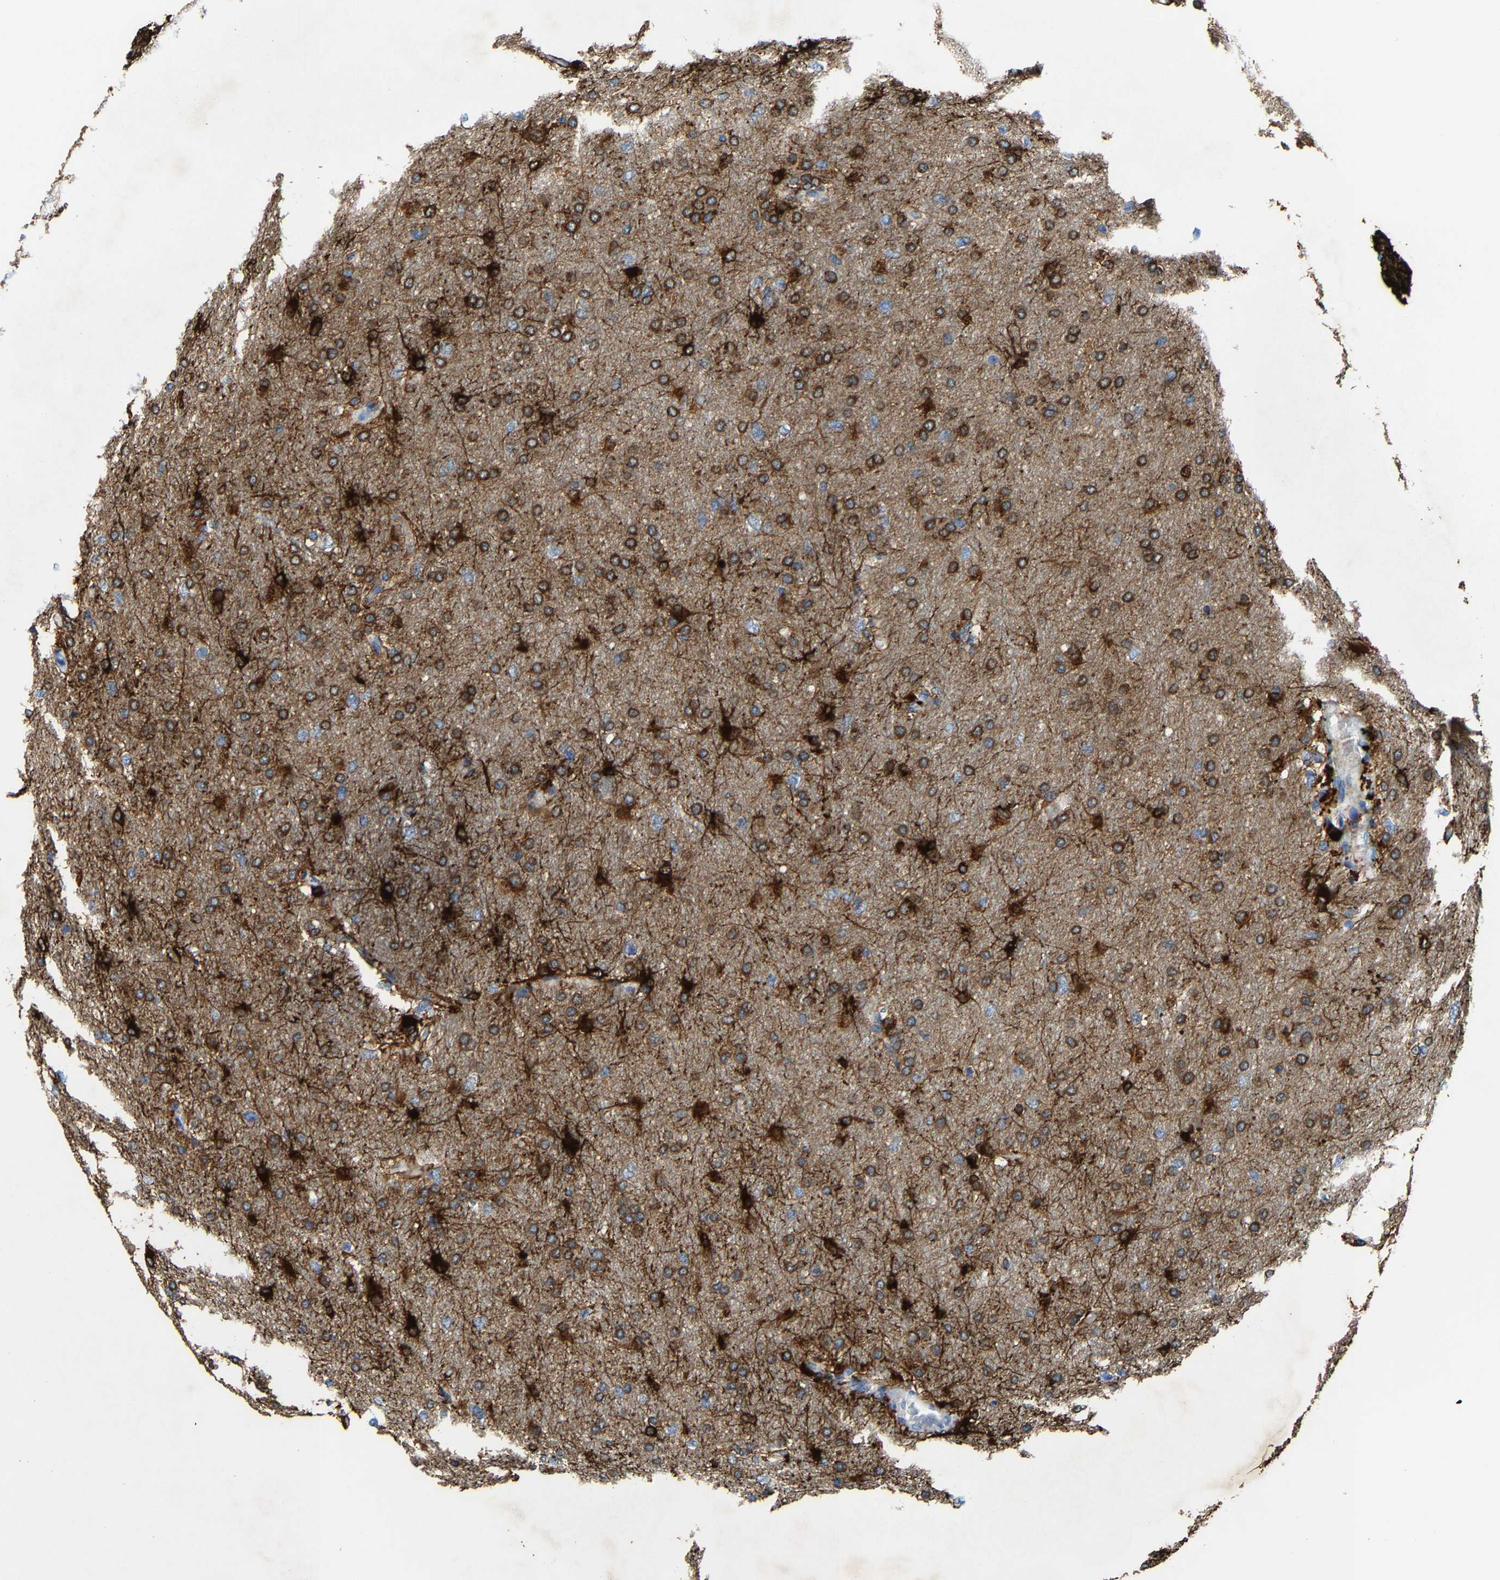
{"staining": {"intensity": "strong", "quantity": "25%-75%", "location": "cytoplasmic/membranous"}, "tissue": "glioma", "cell_type": "Tumor cells", "image_type": "cancer", "snomed": [{"axis": "morphology", "description": "Glioma, malignant, High grade"}, {"axis": "topography", "description": "Cerebral cortex"}], "caption": "High-grade glioma (malignant) stained for a protein (brown) displays strong cytoplasmic/membranous positive positivity in approximately 25%-75% of tumor cells.", "gene": "AGK", "patient": {"sex": "female", "age": 36}}